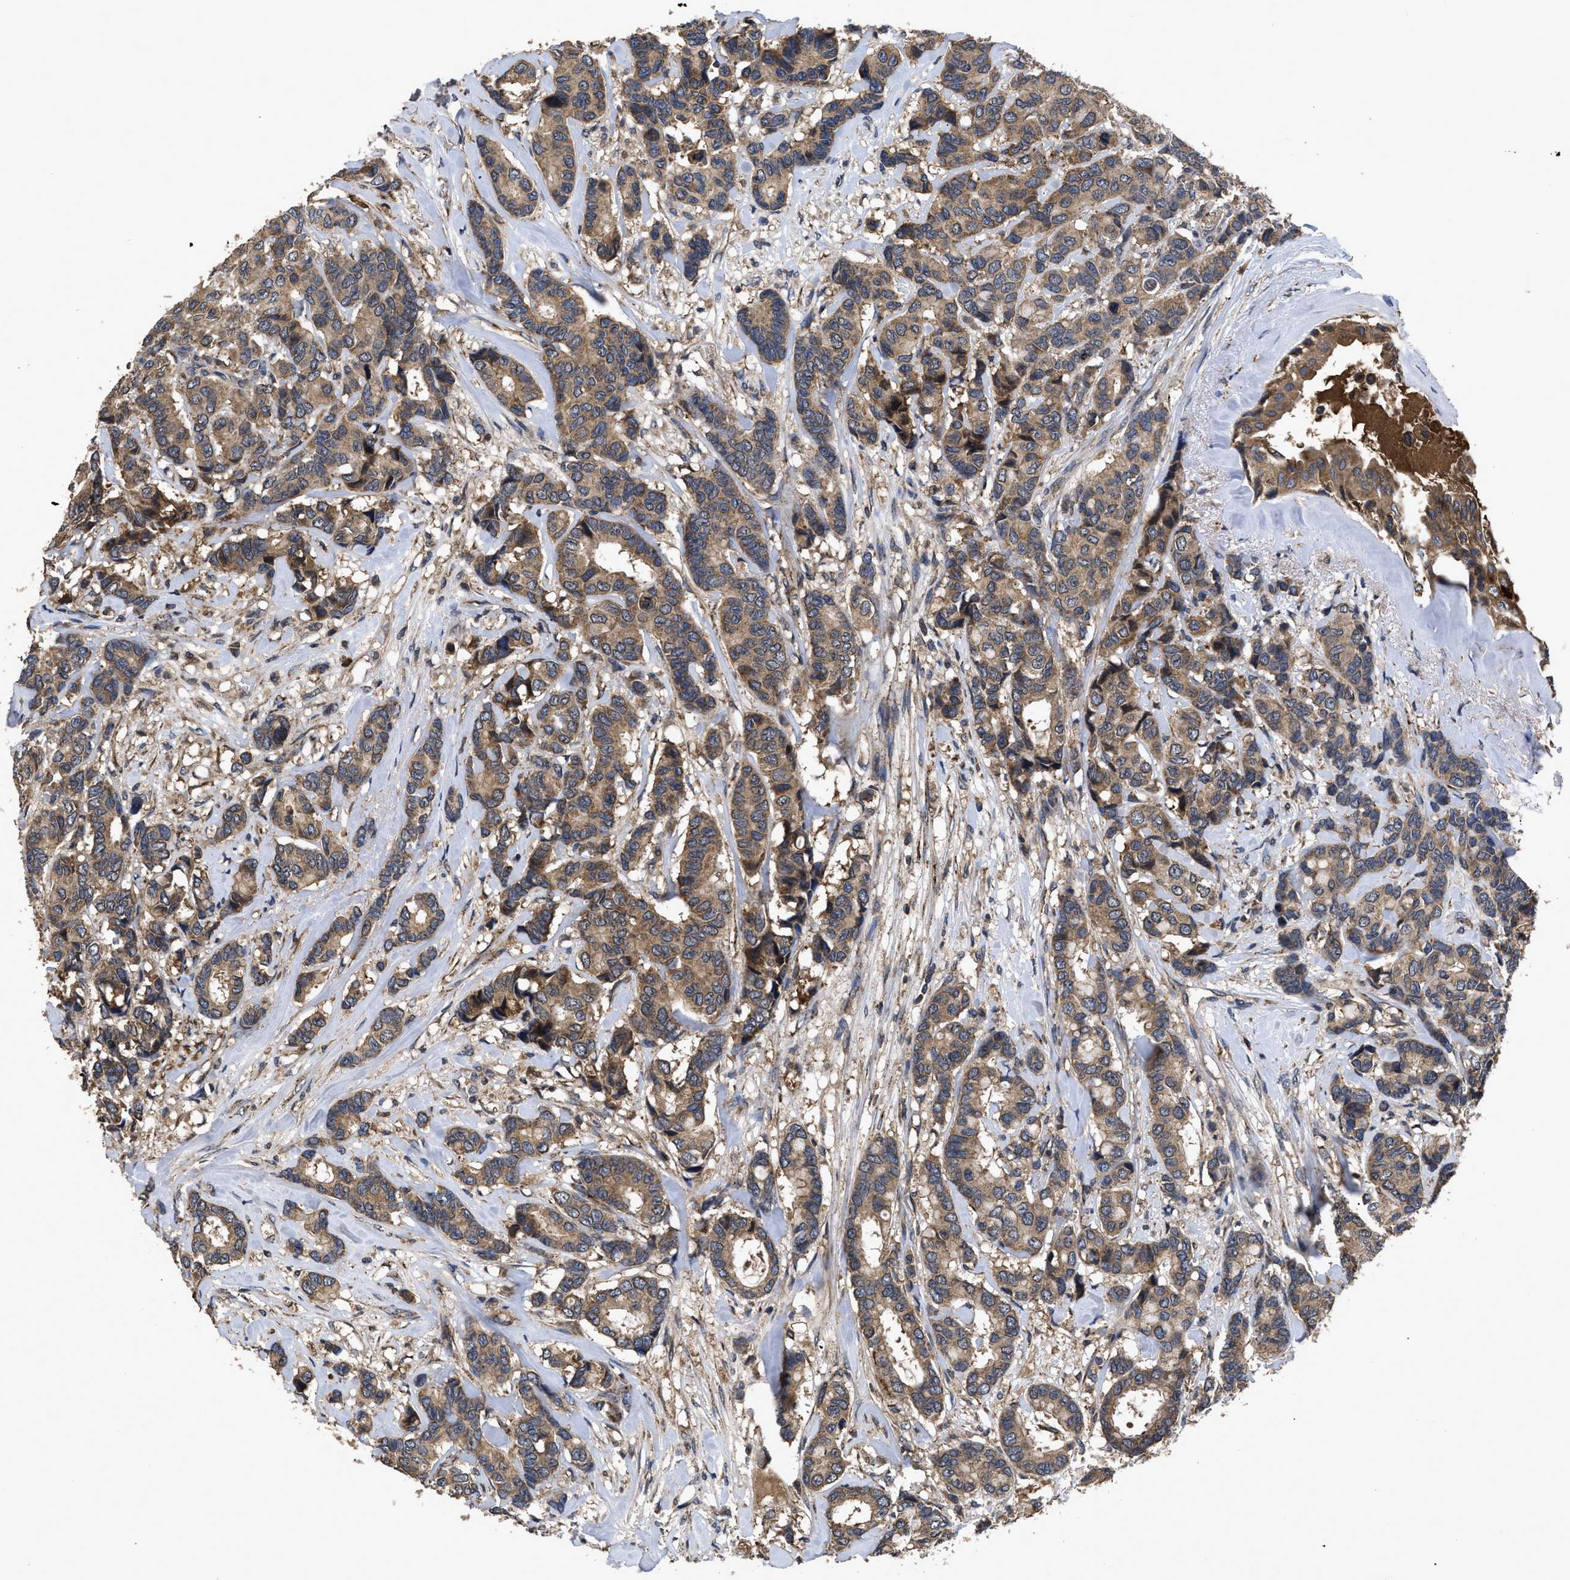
{"staining": {"intensity": "moderate", "quantity": ">75%", "location": "cytoplasmic/membranous"}, "tissue": "breast cancer", "cell_type": "Tumor cells", "image_type": "cancer", "snomed": [{"axis": "morphology", "description": "Duct carcinoma"}, {"axis": "topography", "description": "Breast"}], "caption": "About >75% of tumor cells in breast cancer demonstrate moderate cytoplasmic/membranous protein expression as visualized by brown immunohistochemical staining.", "gene": "LRRC3", "patient": {"sex": "female", "age": 87}}